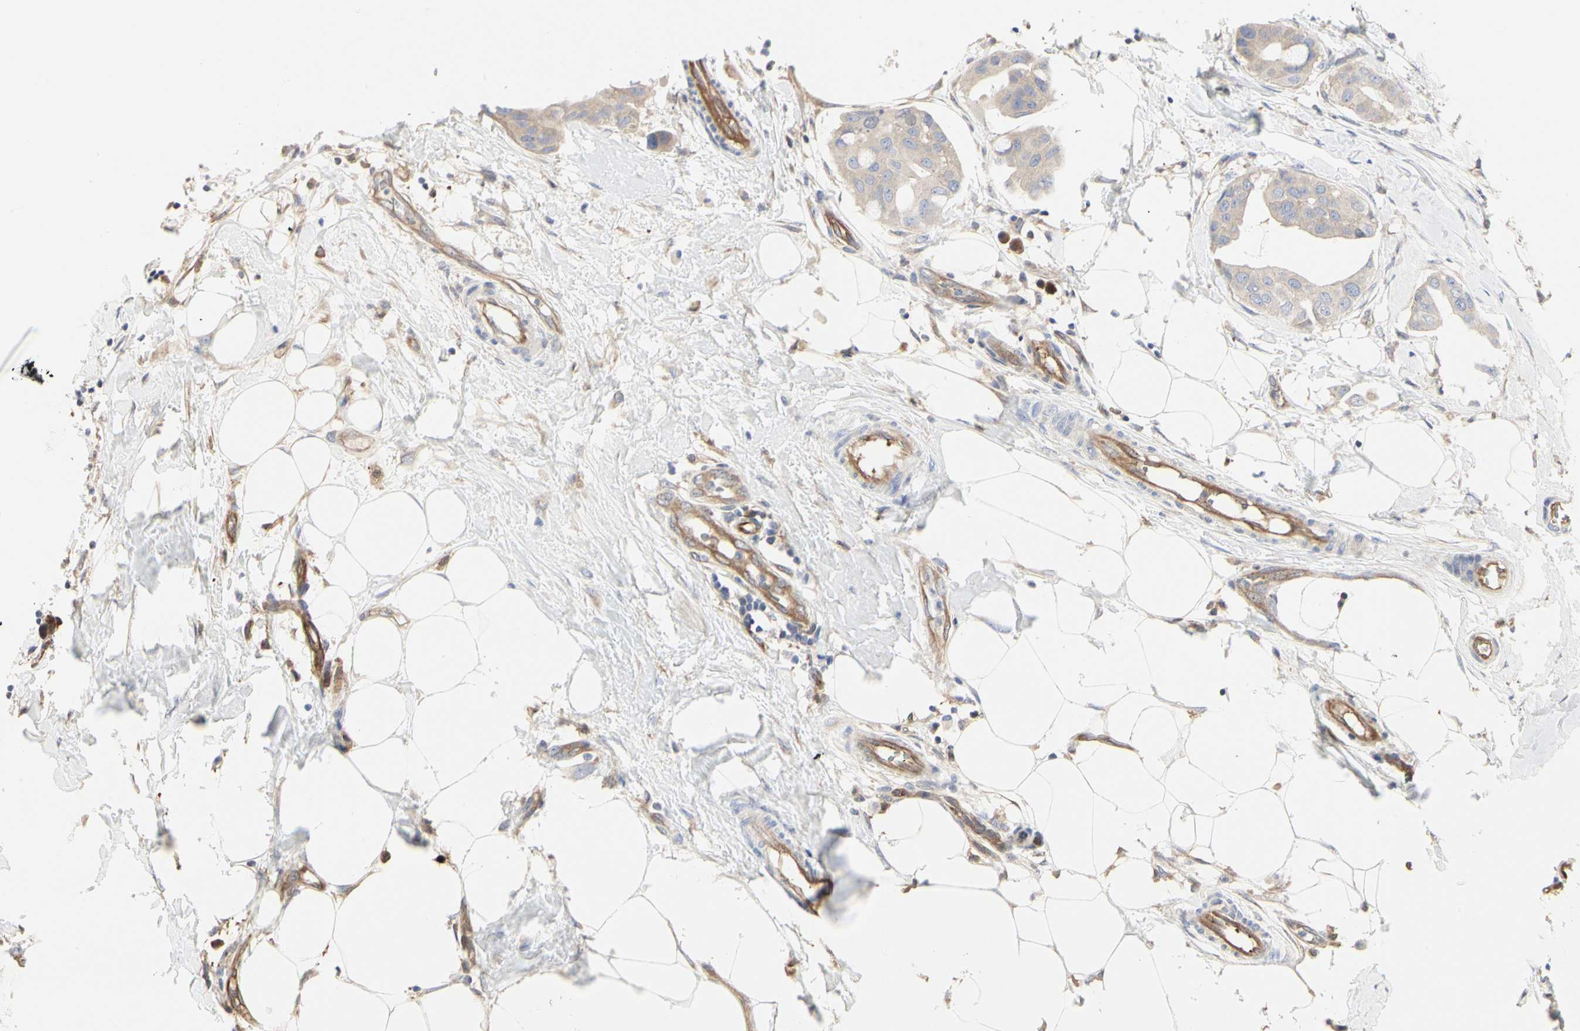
{"staining": {"intensity": "weak", "quantity": ">75%", "location": "cytoplasmic/membranous"}, "tissue": "breast cancer", "cell_type": "Tumor cells", "image_type": "cancer", "snomed": [{"axis": "morphology", "description": "Duct carcinoma"}, {"axis": "topography", "description": "Breast"}], "caption": "Approximately >75% of tumor cells in human breast cancer (invasive ductal carcinoma) demonstrate weak cytoplasmic/membranous protein staining as visualized by brown immunohistochemical staining.", "gene": "C3orf52", "patient": {"sex": "female", "age": 40}}